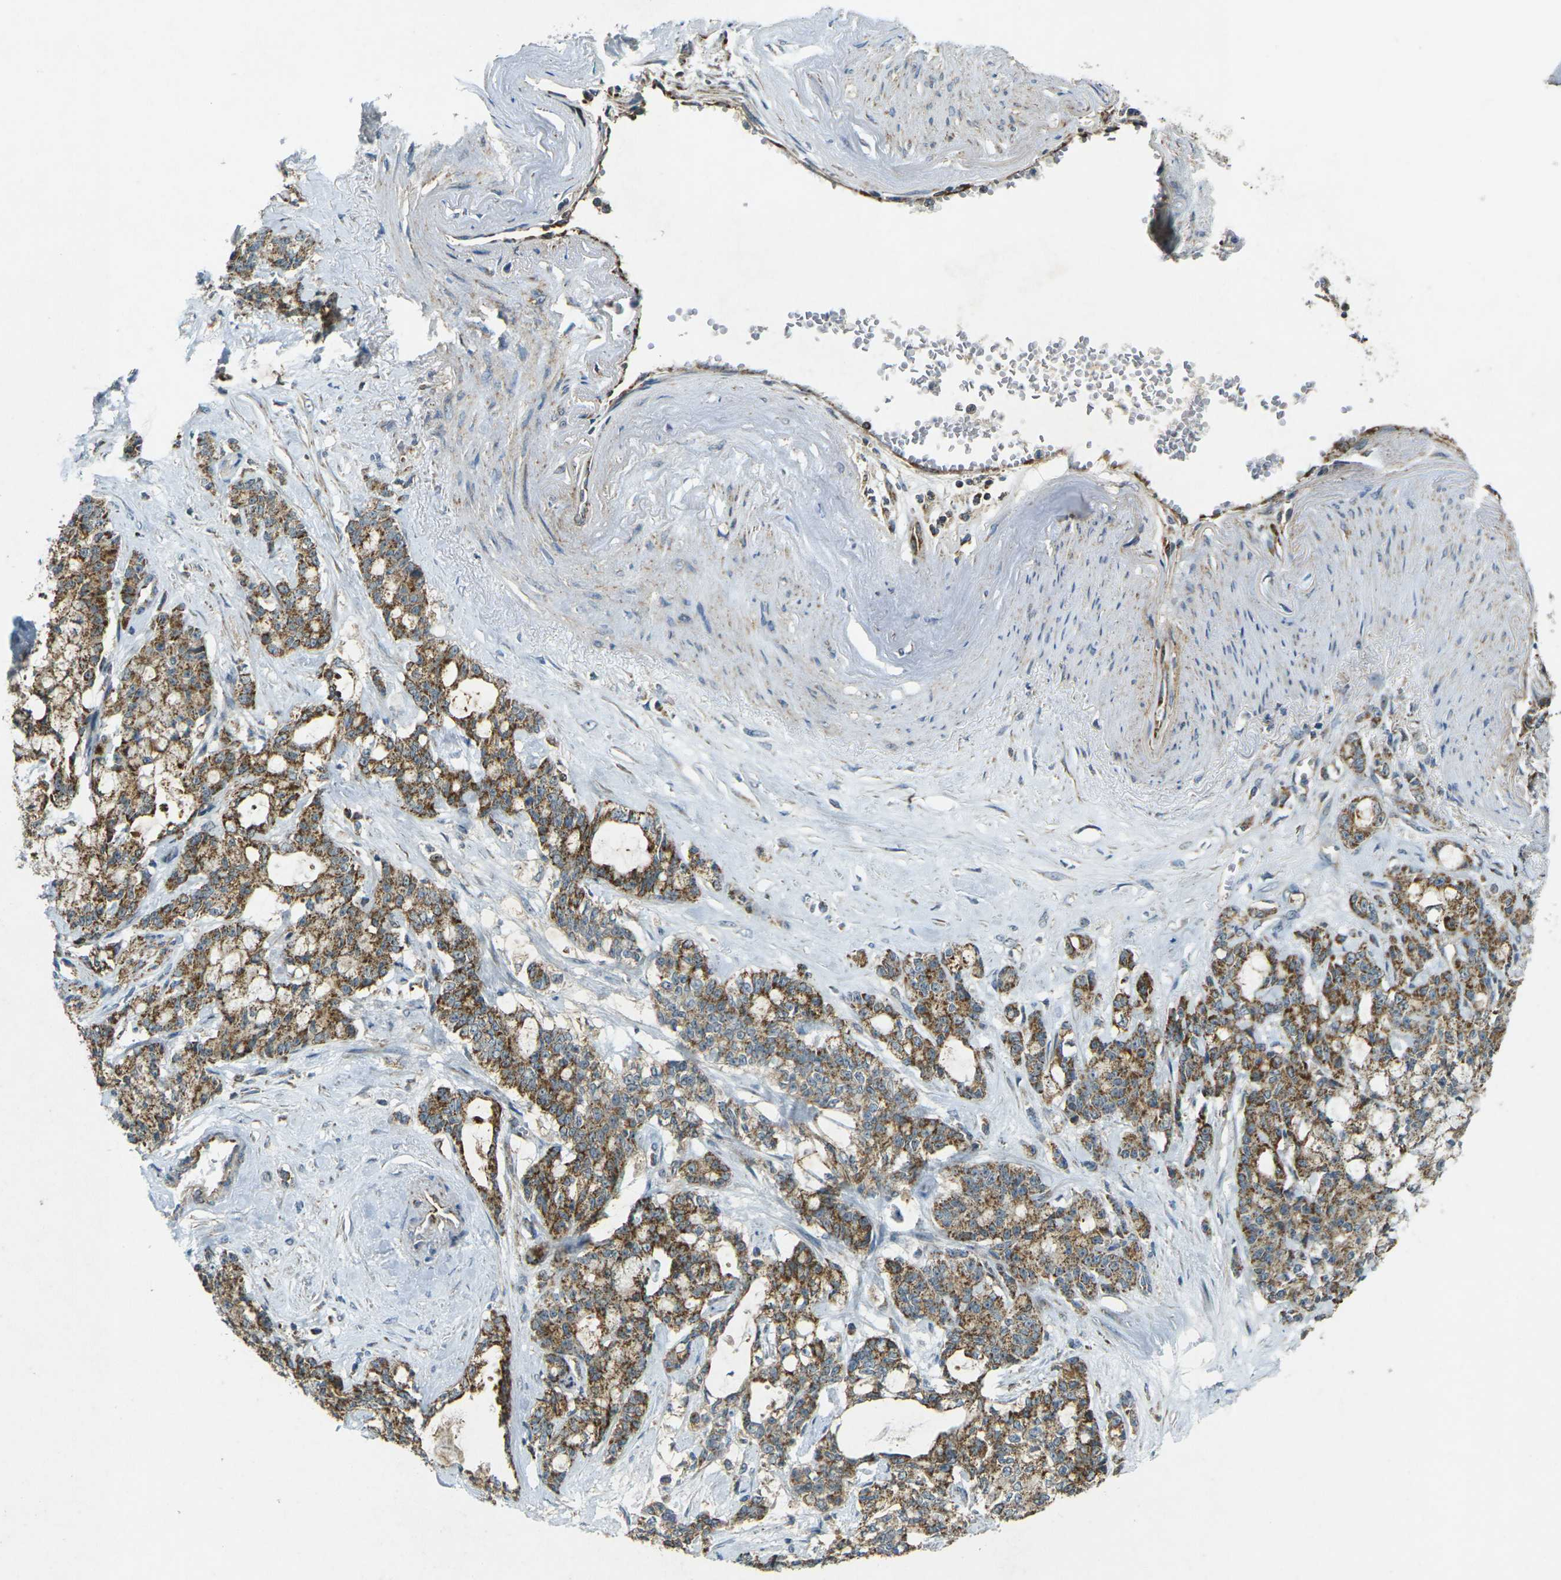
{"staining": {"intensity": "strong", "quantity": ">75%", "location": "cytoplasmic/membranous"}, "tissue": "pancreatic cancer", "cell_type": "Tumor cells", "image_type": "cancer", "snomed": [{"axis": "morphology", "description": "Adenocarcinoma, NOS"}, {"axis": "topography", "description": "Pancreas"}], "caption": "Immunohistochemistry of human adenocarcinoma (pancreatic) shows high levels of strong cytoplasmic/membranous expression in about >75% of tumor cells.", "gene": "IGF1R", "patient": {"sex": "female", "age": 73}}